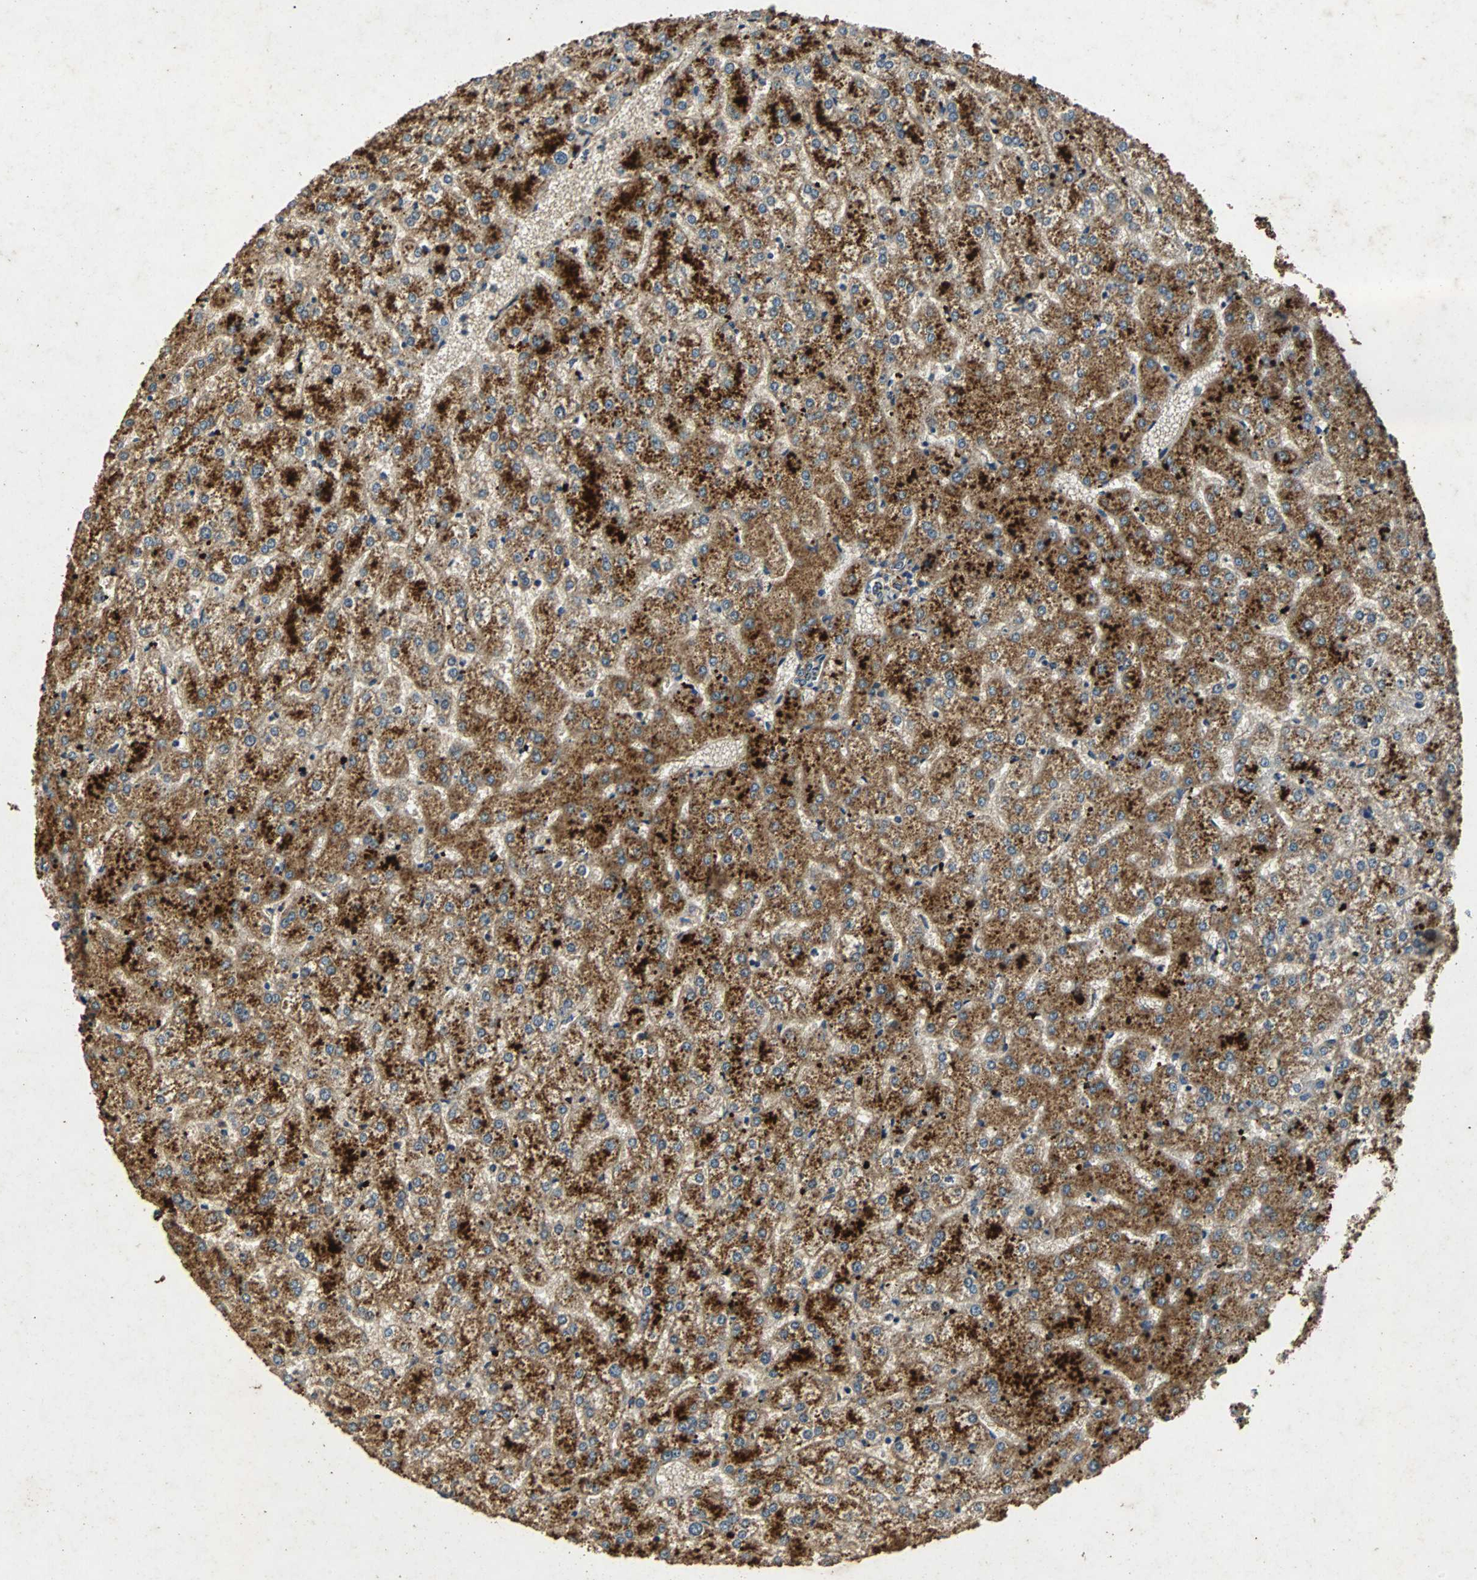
{"staining": {"intensity": "weak", "quantity": ">75%", "location": "cytoplasmic/membranous"}, "tissue": "liver", "cell_type": "Cholangiocytes", "image_type": "normal", "snomed": [{"axis": "morphology", "description": "Normal tissue, NOS"}, {"axis": "topography", "description": "Liver"}], "caption": "Cholangiocytes display low levels of weak cytoplasmic/membranous expression in approximately >75% of cells in unremarkable human liver.", "gene": "NAA10", "patient": {"sex": "female", "age": 32}}